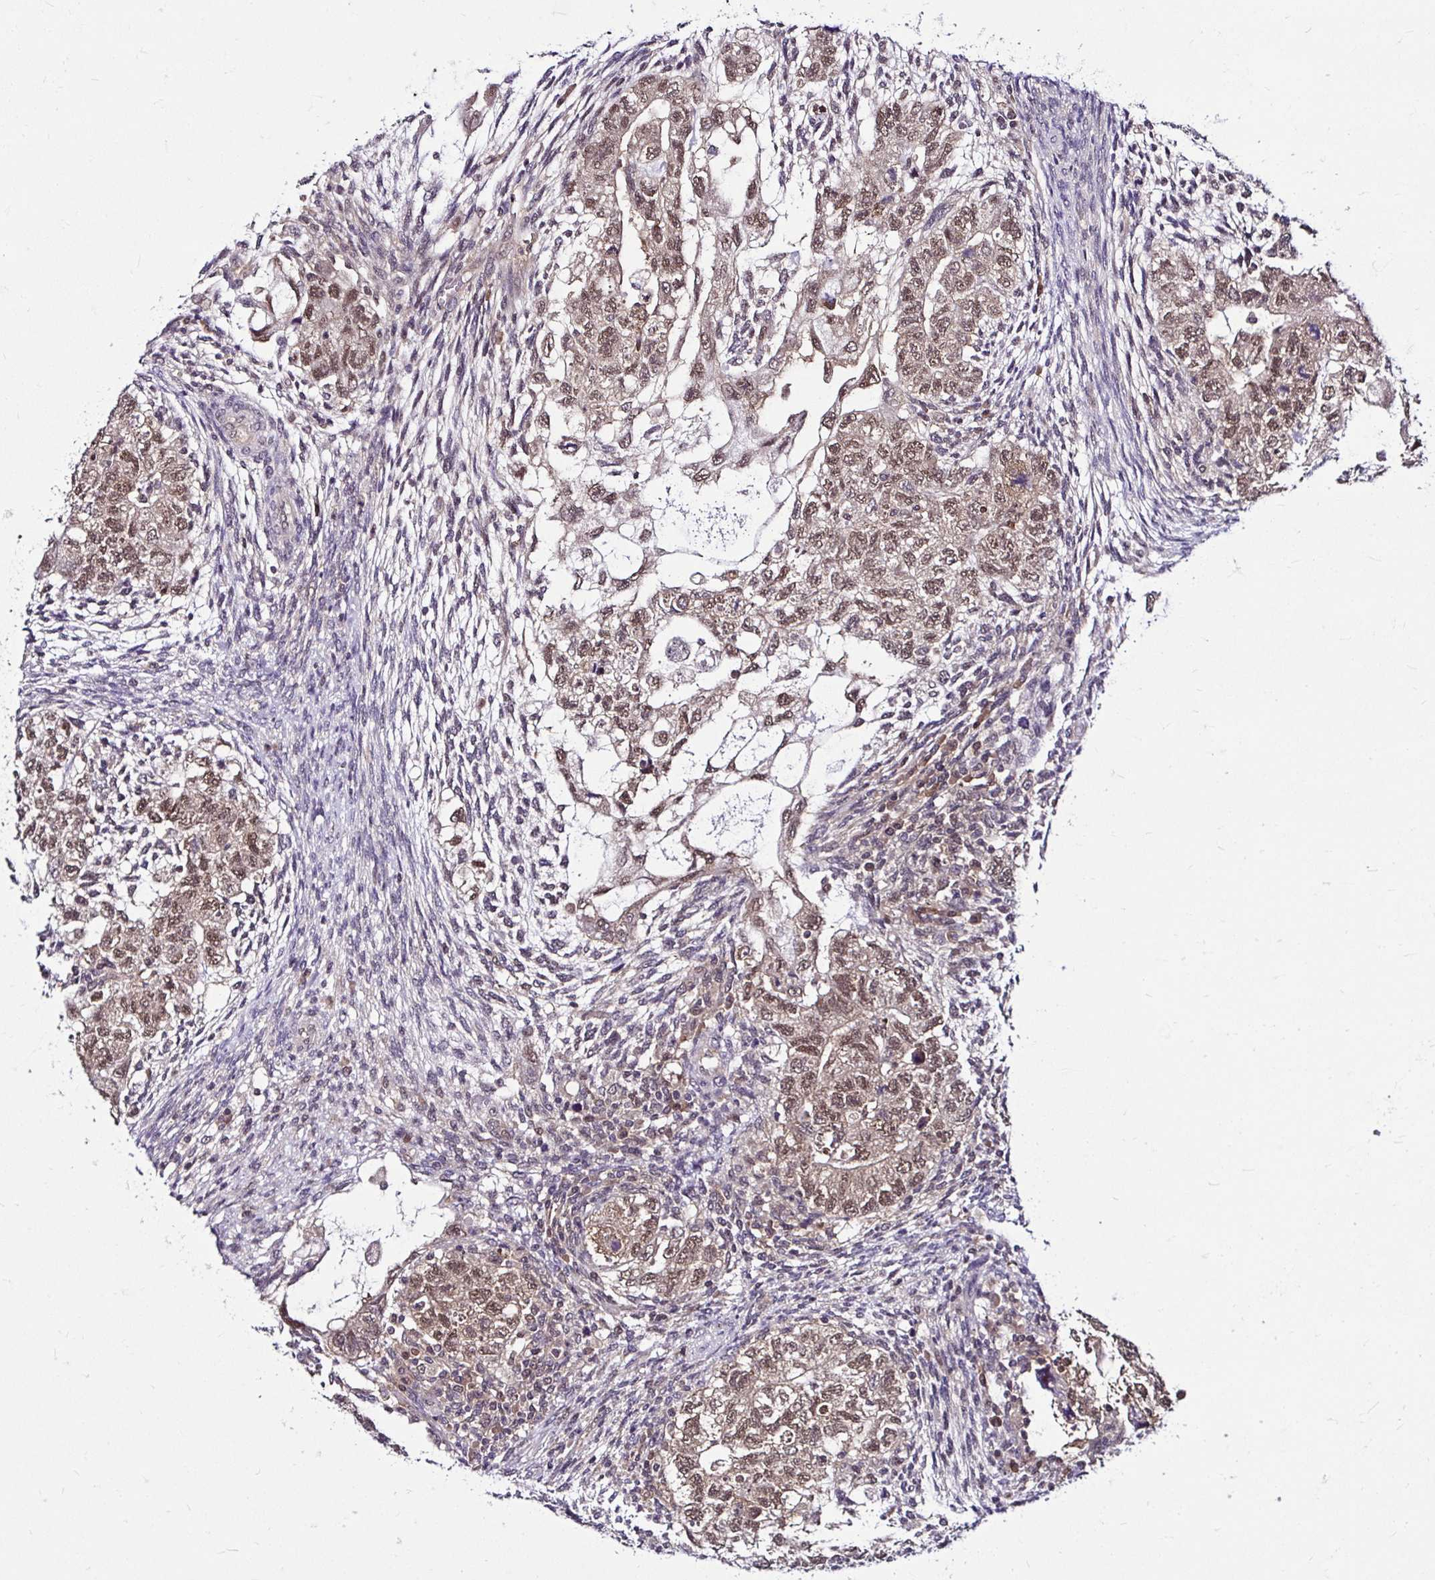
{"staining": {"intensity": "moderate", "quantity": ">75%", "location": "nuclear"}, "tissue": "testis cancer", "cell_type": "Tumor cells", "image_type": "cancer", "snomed": [{"axis": "morphology", "description": "Normal tissue, NOS"}, {"axis": "morphology", "description": "Carcinoma, Embryonal, NOS"}, {"axis": "topography", "description": "Testis"}], "caption": "Testis embryonal carcinoma was stained to show a protein in brown. There is medium levels of moderate nuclear expression in about >75% of tumor cells.", "gene": "PSMD3", "patient": {"sex": "male", "age": 36}}